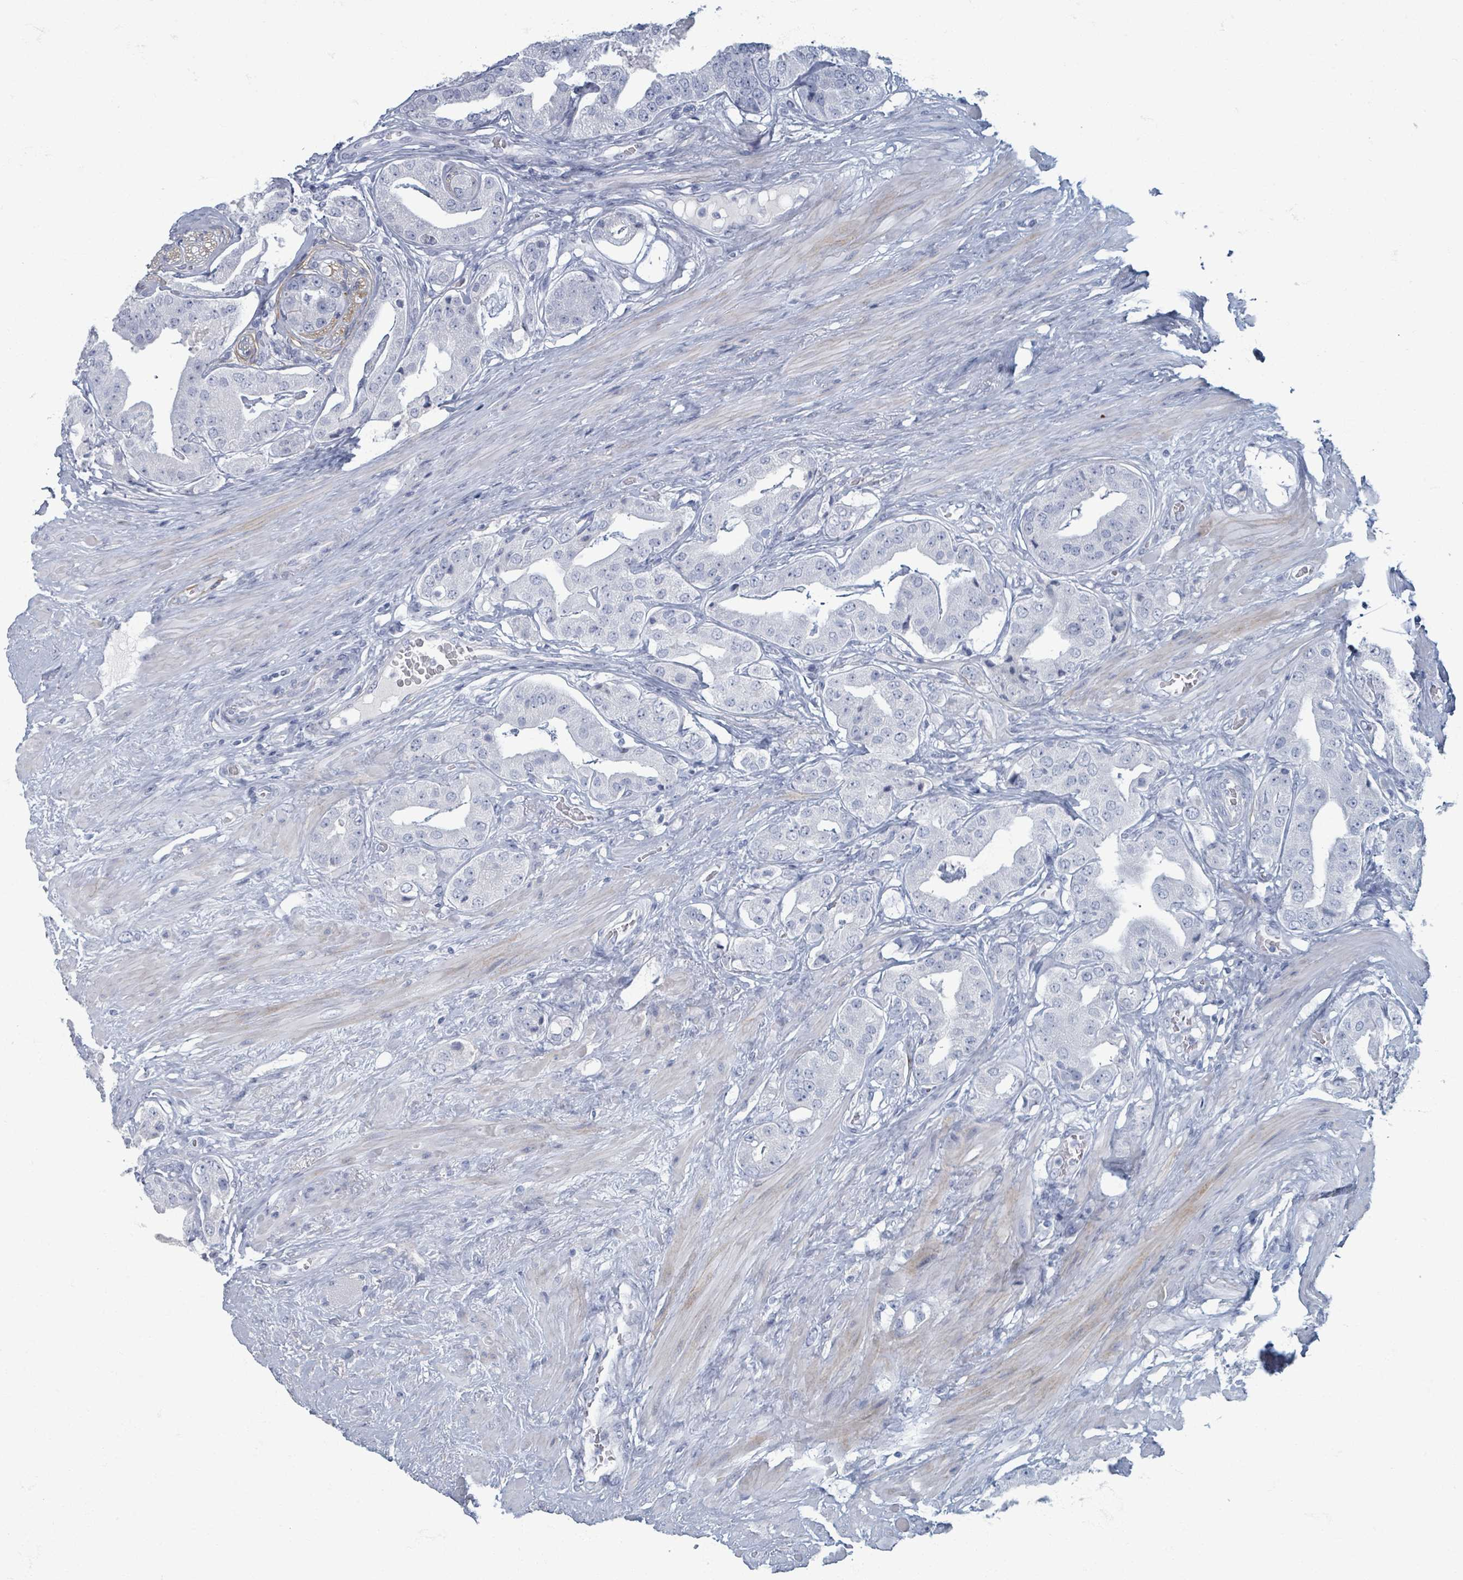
{"staining": {"intensity": "negative", "quantity": "none", "location": "none"}, "tissue": "prostate cancer", "cell_type": "Tumor cells", "image_type": "cancer", "snomed": [{"axis": "morphology", "description": "Adenocarcinoma, High grade"}, {"axis": "topography", "description": "Prostate"}], "caption": "High magnification brightfield microscopy of high-grade adenocarcinoma (prostate) stained with DAB (3,3'-diaminobenzidine) (brown) and counterstained with hematoxylin (blue): tumor cells show no significant expression.", "gene": "TAS2R1", "patient": {"sex": "male", "age": 63}}